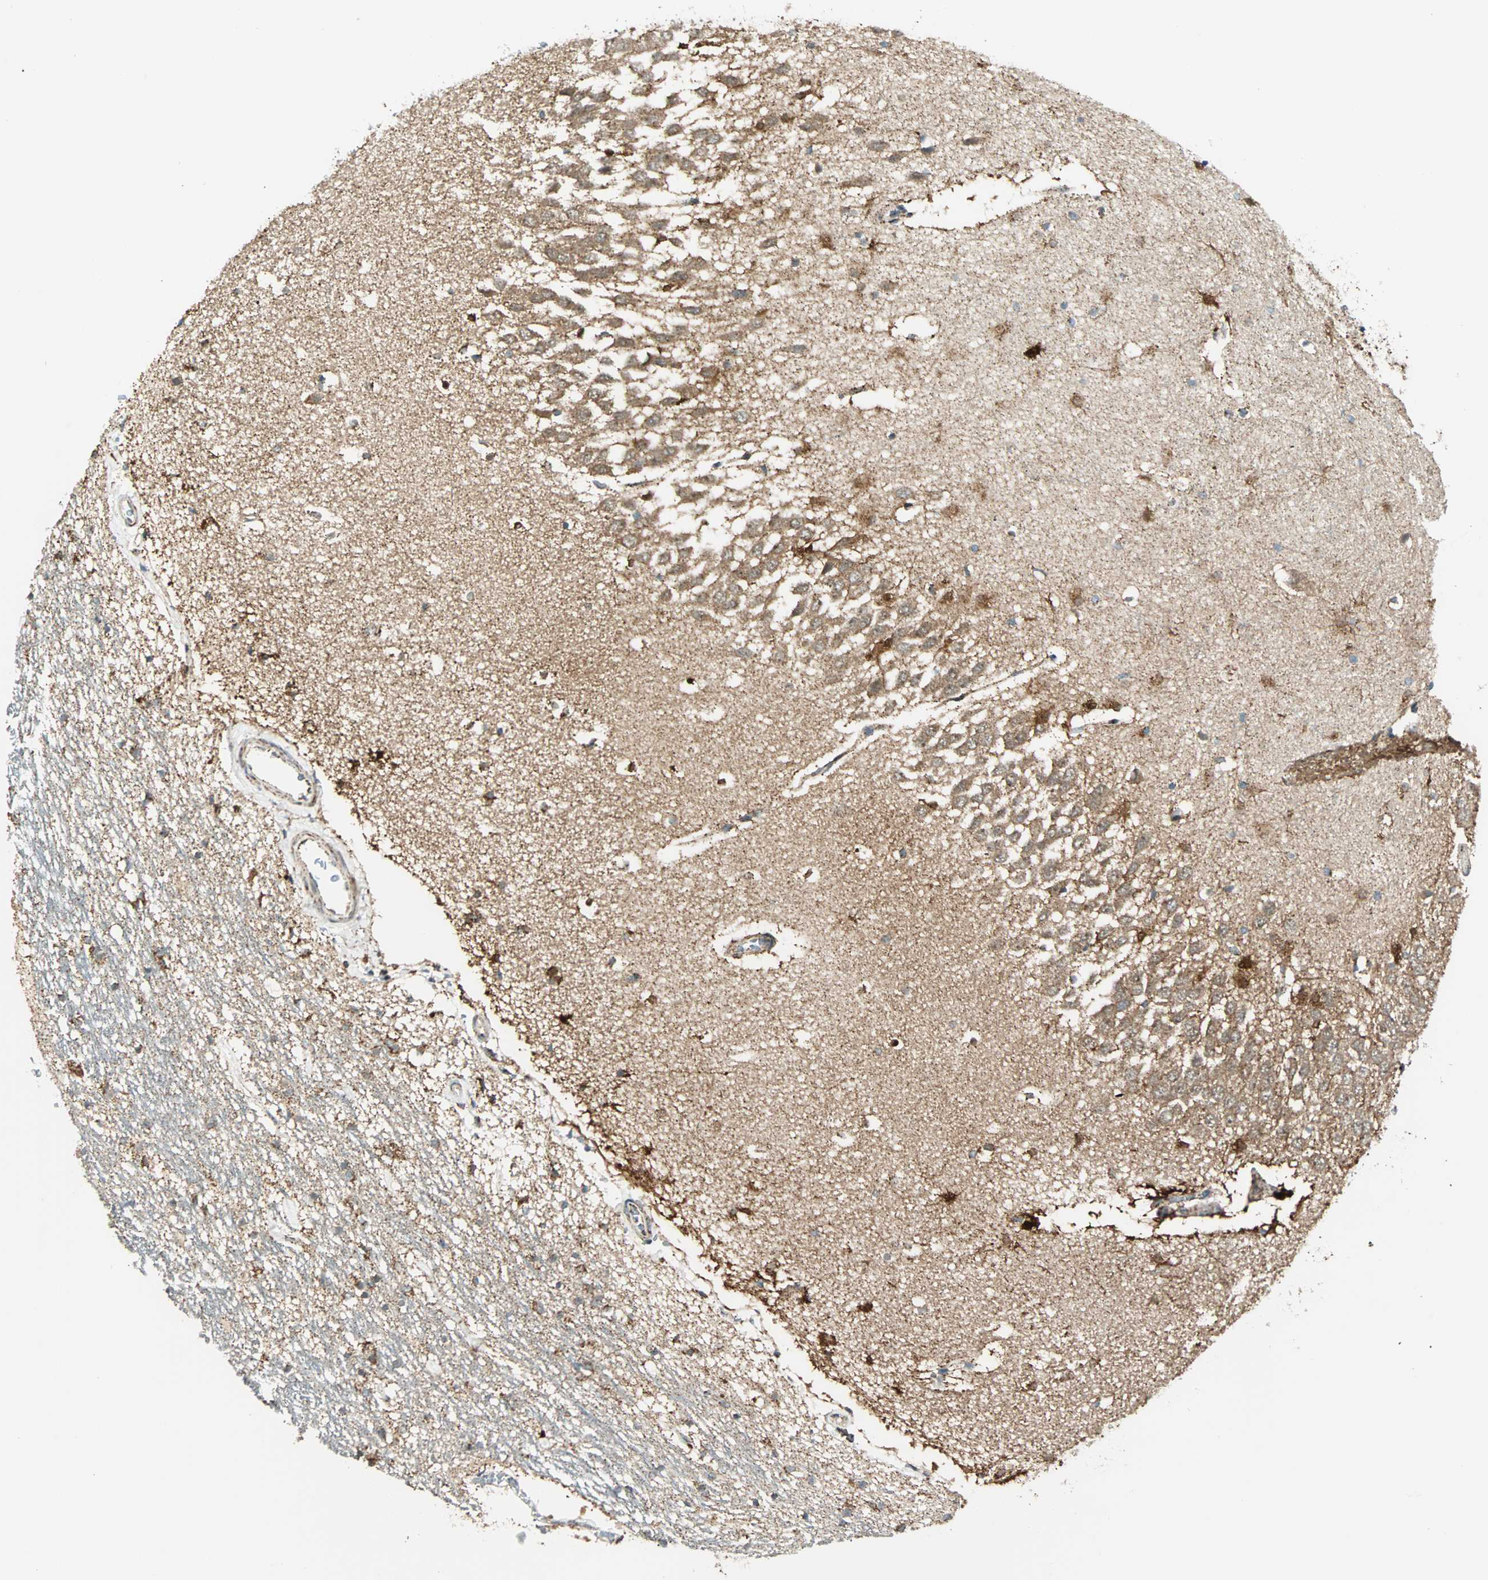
{"staining": {"intensity": "moderate", "quantity": "<25%", "location": "cytoplasmic/membranous"}, "tissue": "hippocampus", "cell_type": "Glial cells", "image_type": "normal", "snomed": [{"axis": "morphology", "description": "Normal tissue, NOS"}, {"axis": "topography", "description": "Hippocampus"}], "caption": "Brown immunohistochemical staining in normal hippocampus shows moderate cytoplasmic/membranous staining in approximately <25% of glial cells. (IHC, brightfield microscopy, high magnification).", "gene": "SPRY4", "patient": {"sex": "male", "age": 45}}